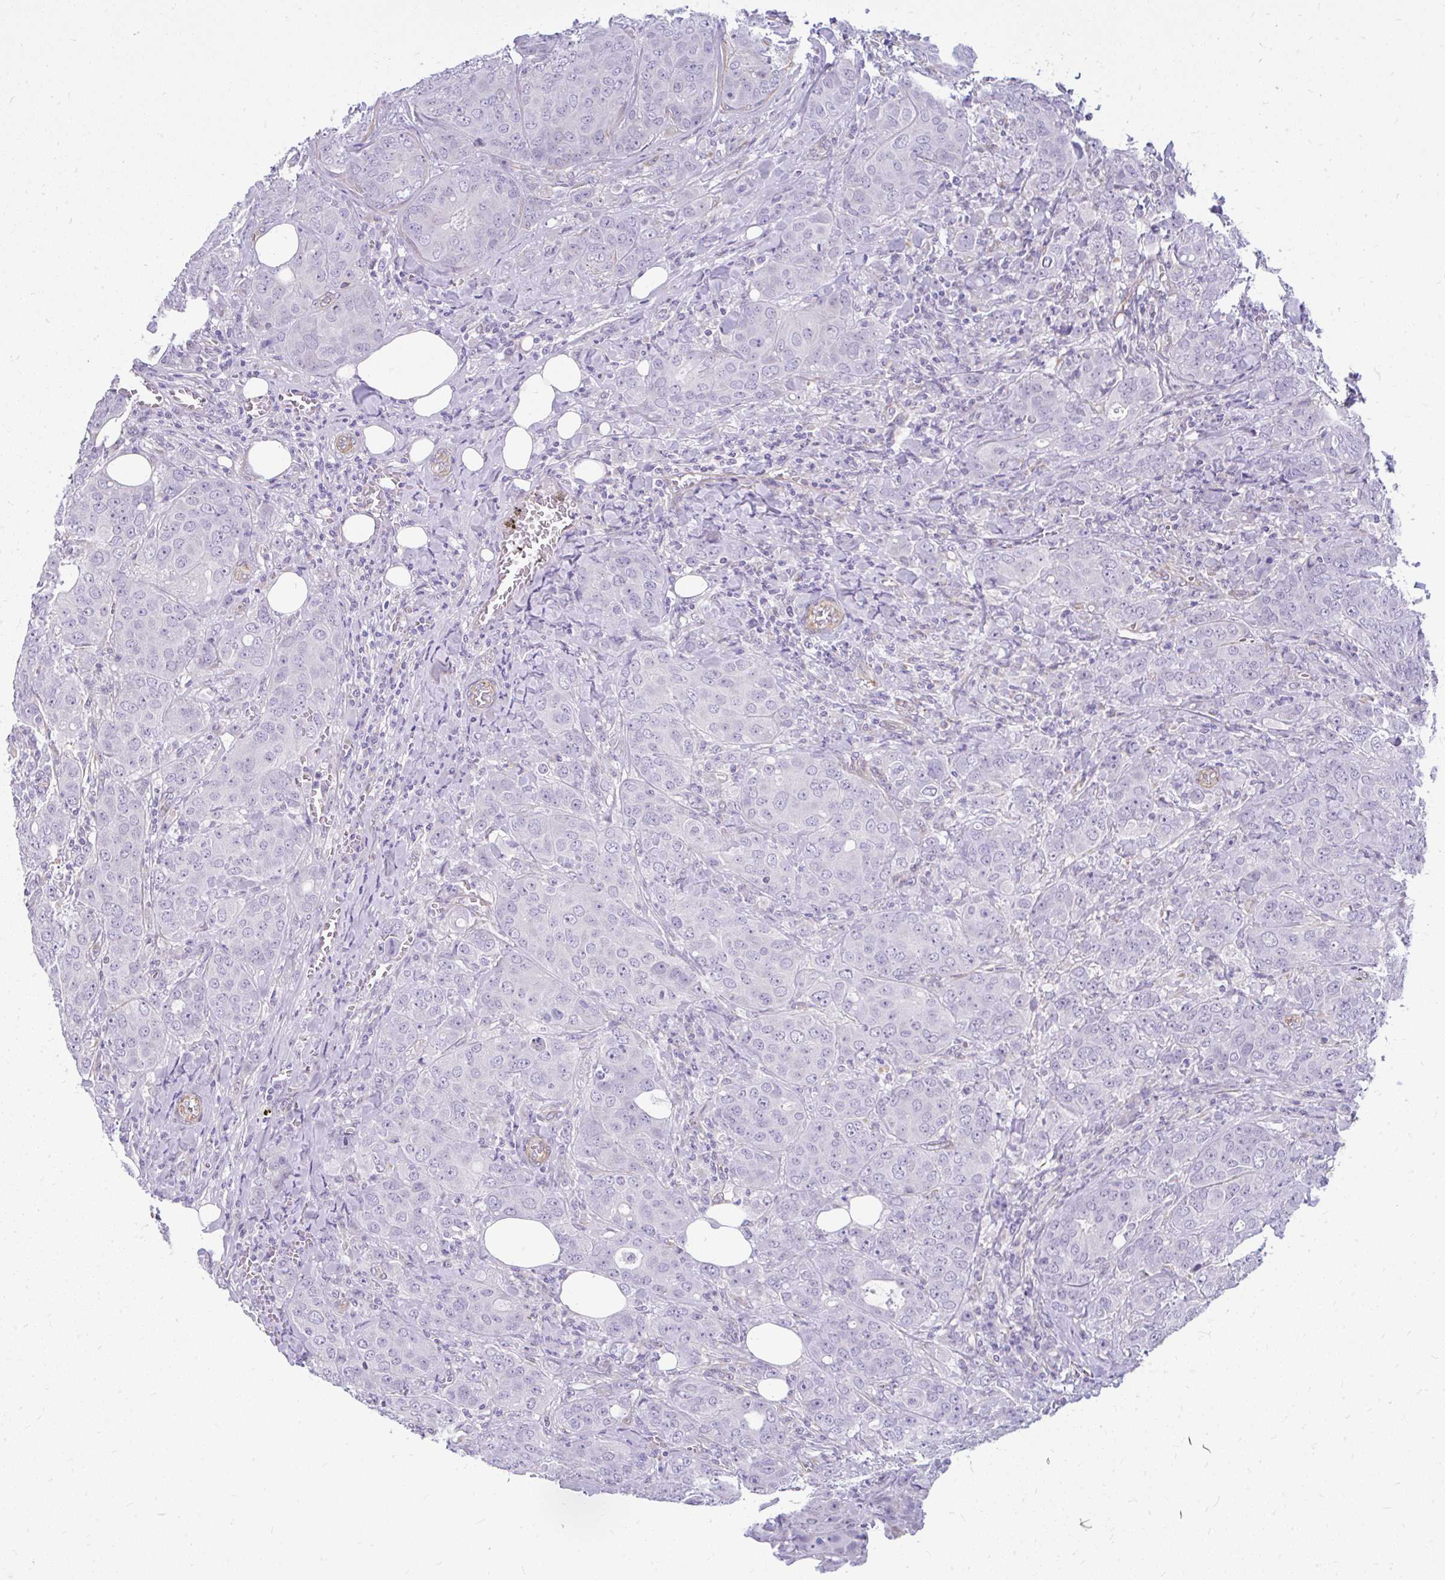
{"staining": {"intensity": "negative", "quantity": "none", "location": "none"}, "tissue": "breast cancer", "cell_type": "Tumor cells", "image_type": "cancer", "snomed": [{"axis": "morphology", "description": "Duct carcinoma"}, {"axis": "topography", "description": "Breast"}], "caption": "There is no significant staining in tumor cells of invasive ductal carcinoma (breast).", "gene": "FAM83C", "patient": {"sex": "female", "age": 43}}